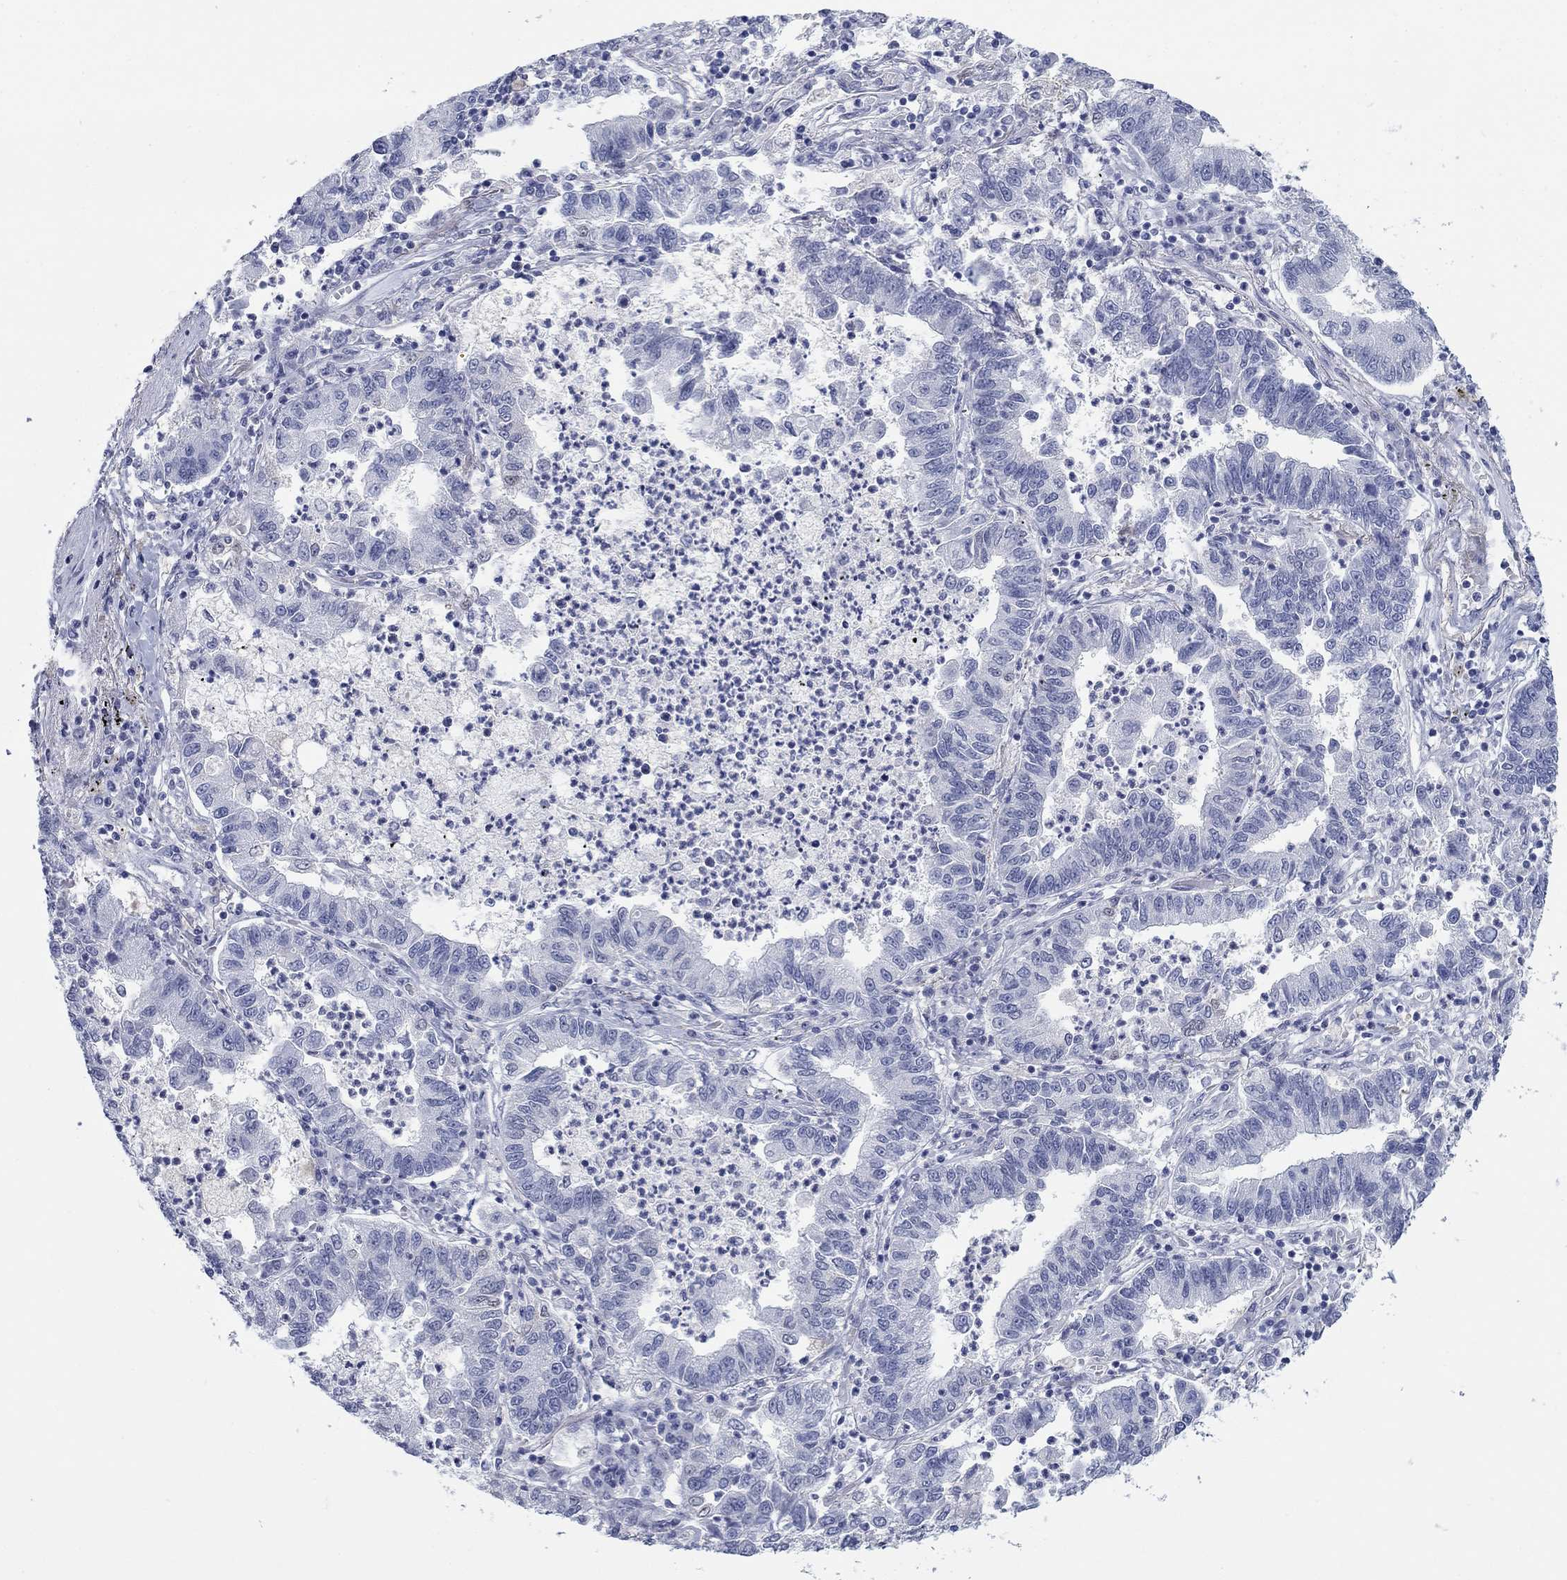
{"staining": {"intensity": "negative", "quantity": "none", "location": "none"}, "tissue": "lung cancer", "cell_type": "Tumor cells", "image_type": "cancer", "snomed": [{"axis": "morphology", "description": "Adenocarcinoma, NOS"}, {"axis": "topography", "description": "Lung"}], "caption": "The photomicrograph displays no staining of tumor cells in lung cancer.", "gene": "ATP6V1G2", "patient": {"sex": "female", "age": 57}}